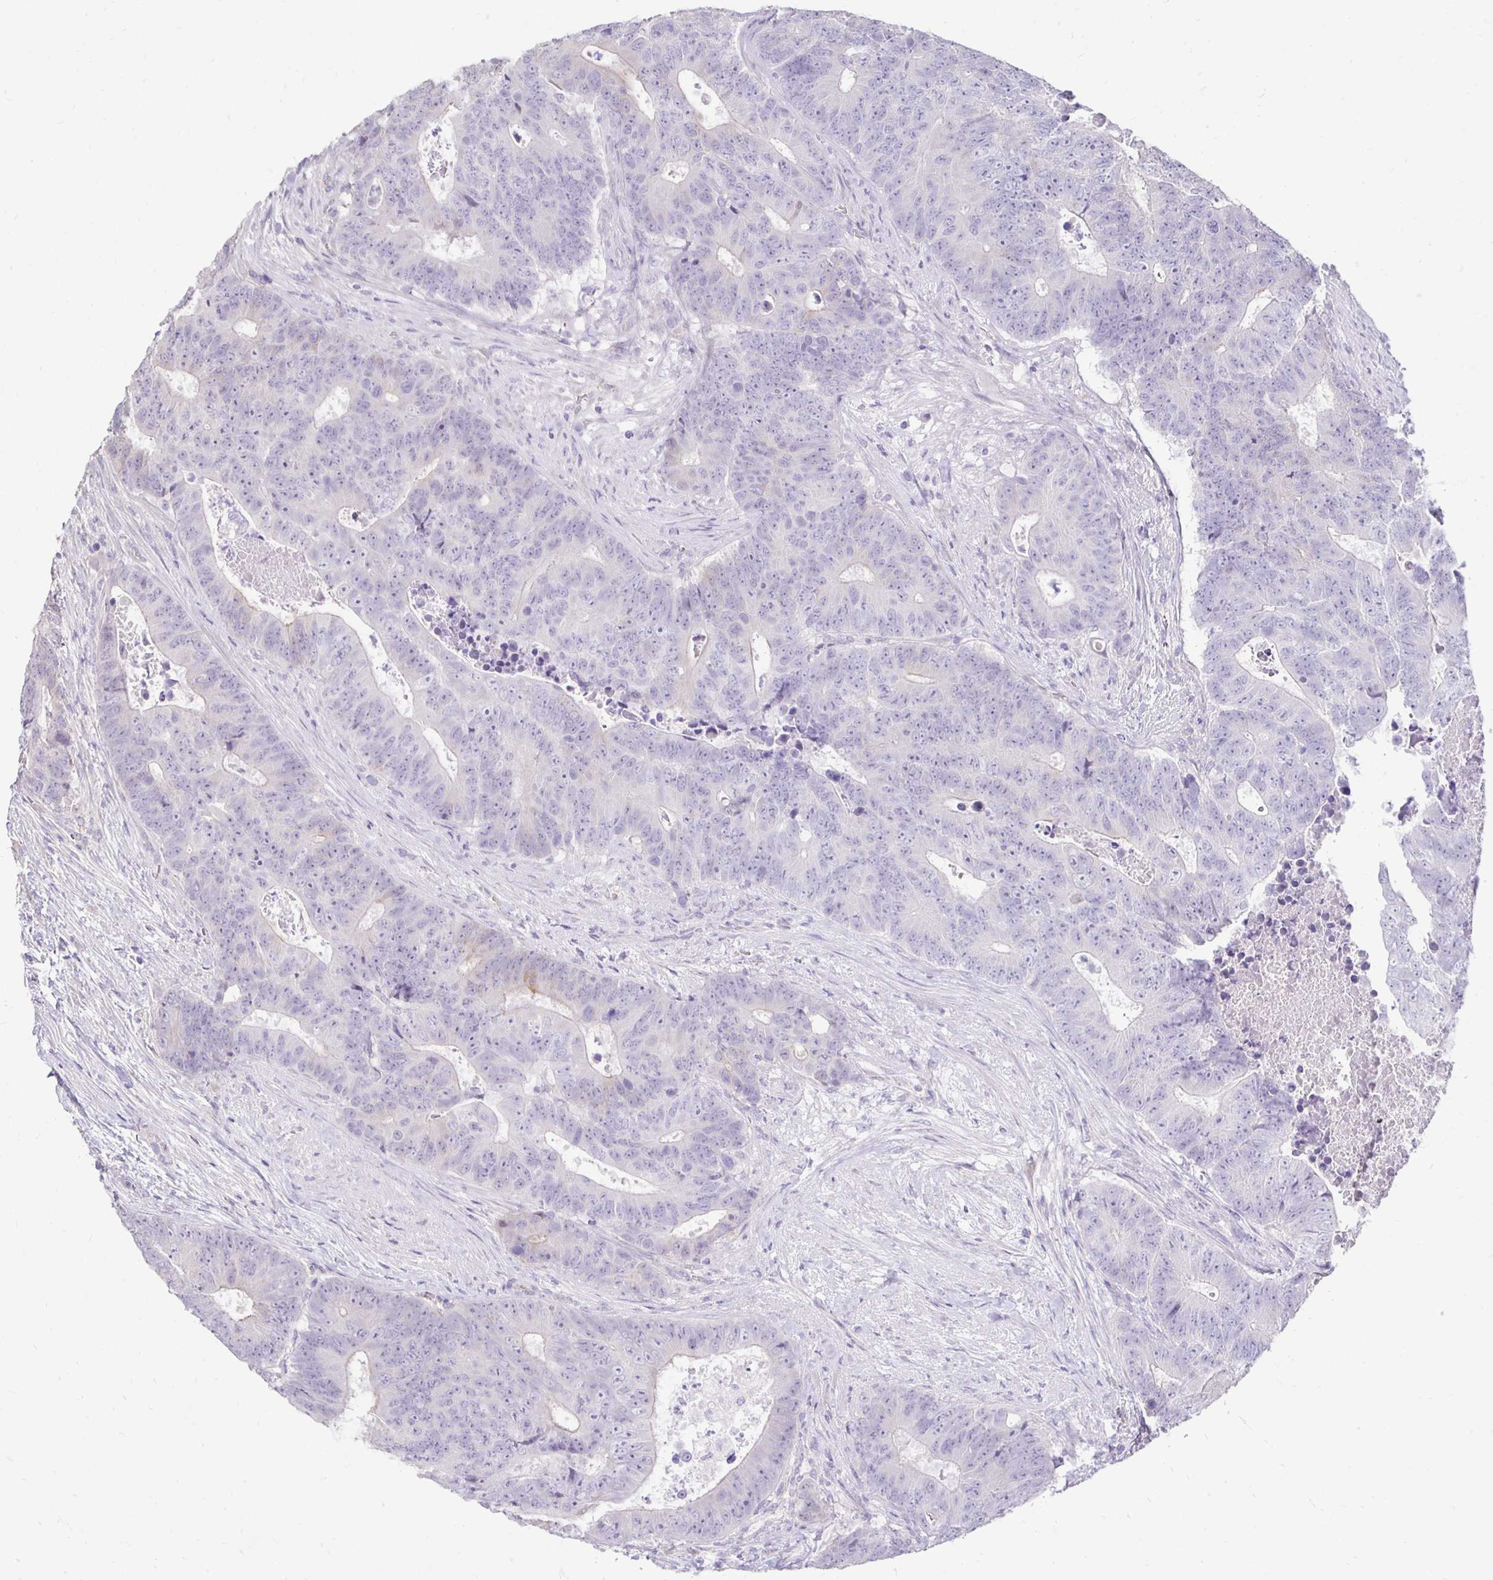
{"staining": {"intensity": "negative", "quantity": "none", "location": "none"}, "tissue": "colorectal cancer", "cell_type": "Tumor cells", "image_type": "cancer", "snomed": [{"axis": "morphology", "description": "Adenocarcinoma, NOS"}, {"axis": "topography", "description": "Colon"}], "caption": "High power microscopy micrograph of an immunohistochemistry (IHC) image of colorectal cancer, revealing no significant expression in tumor cells.", "gene": "GAS2", "patient": {"sex": "female", "age": 48}}